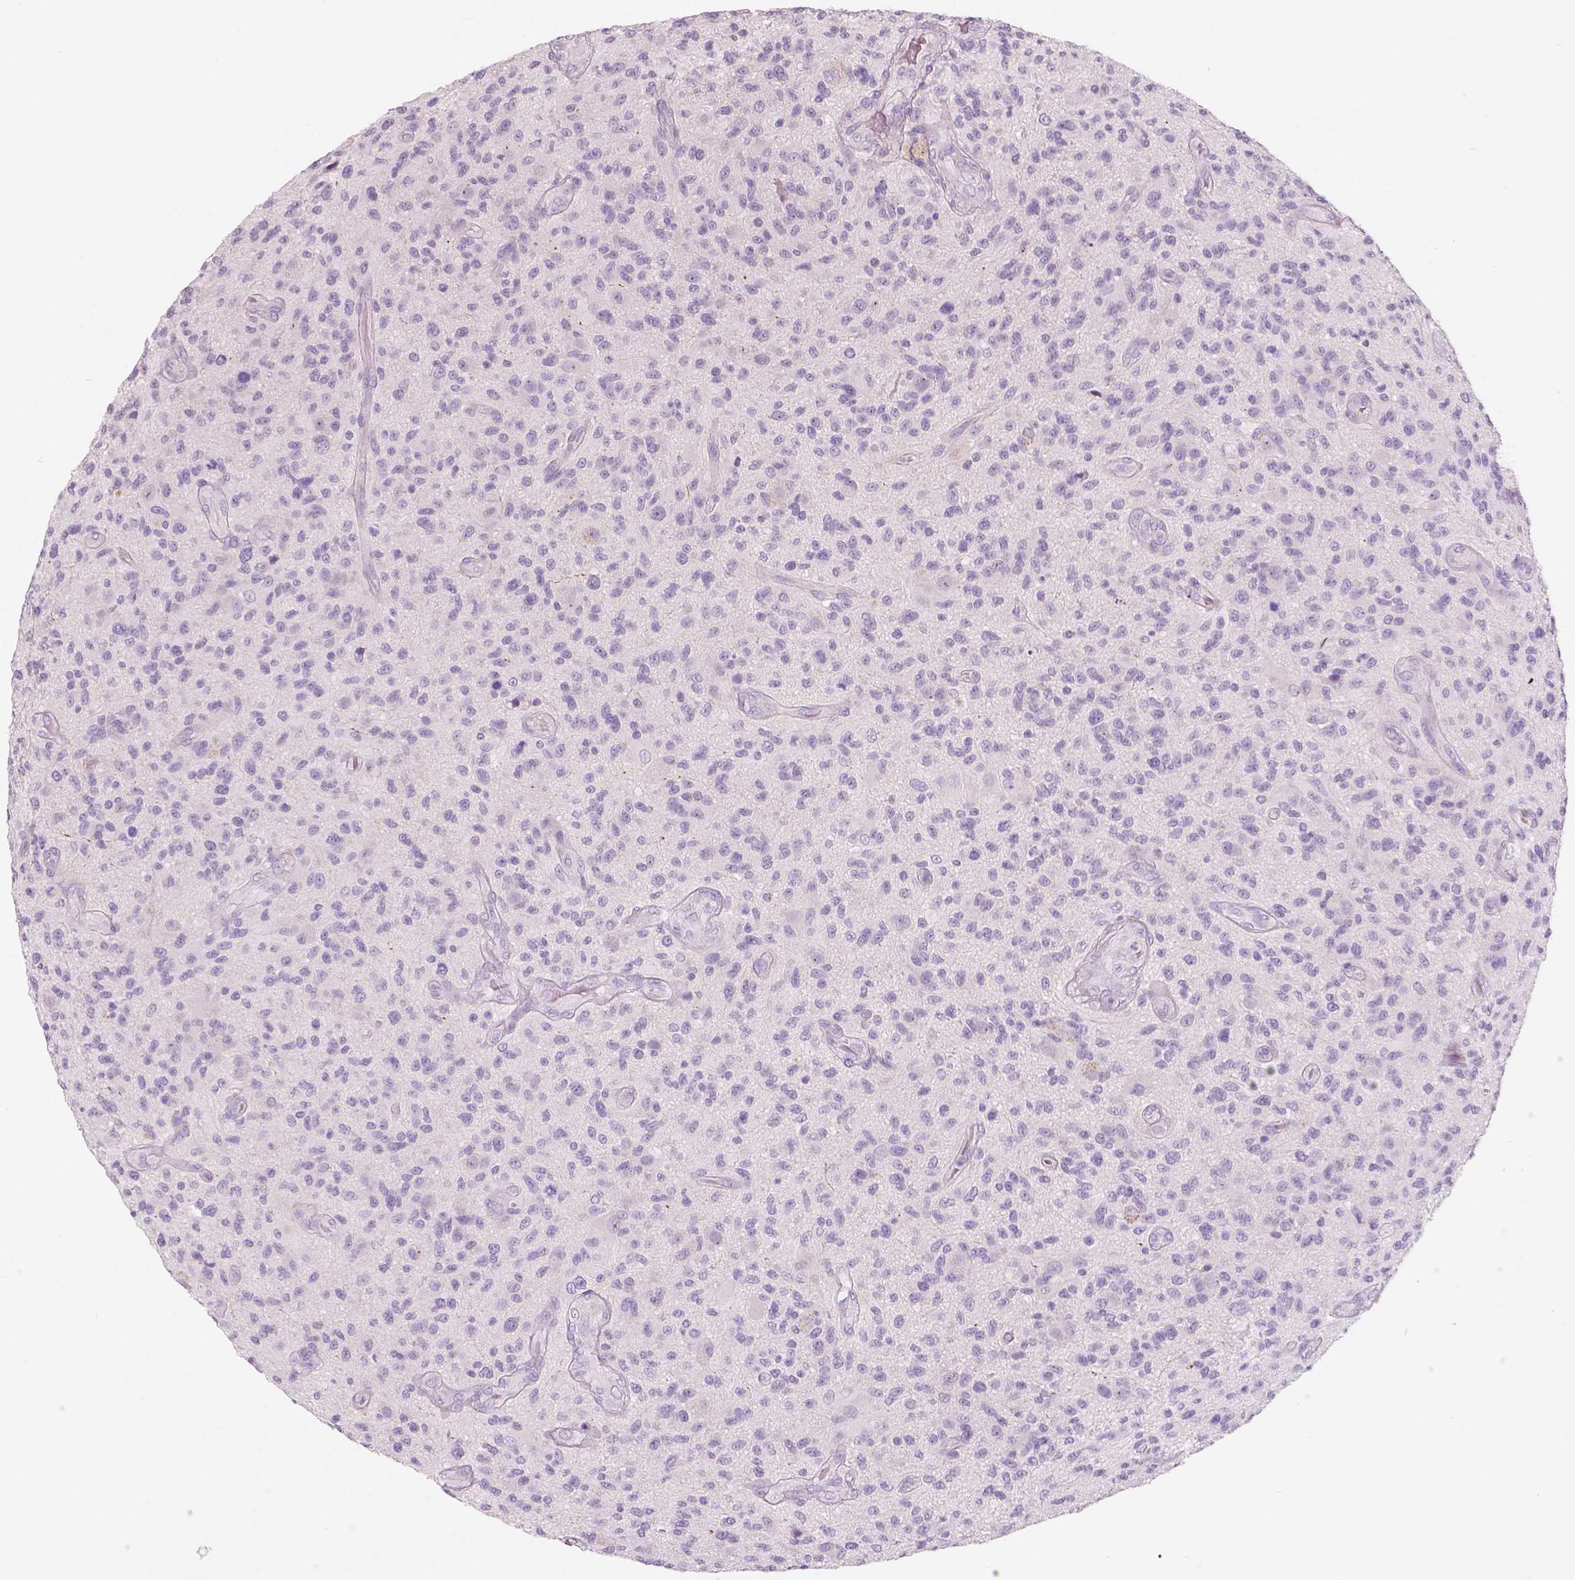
{"staining": {"intensity": "negative", "quantity": "none", "location": "none"}, "tissue": "glioma", "cell_type": "Tumor cells", "image_type": "cancer", "snomed": [{"axis": "morphology", "description": "Glioma, malignant, High grade"}, {"axis": "topography", "description": "Brain"}], "caption": "This histopathology image is of malignant high-grade glioma stained with IHC to label a protein in brown with the nuclei are counter-stained blue. There is no positivity in tumor cells.", "gene": "A4GNT", "patient": {"sex": "male", "age": 47}}